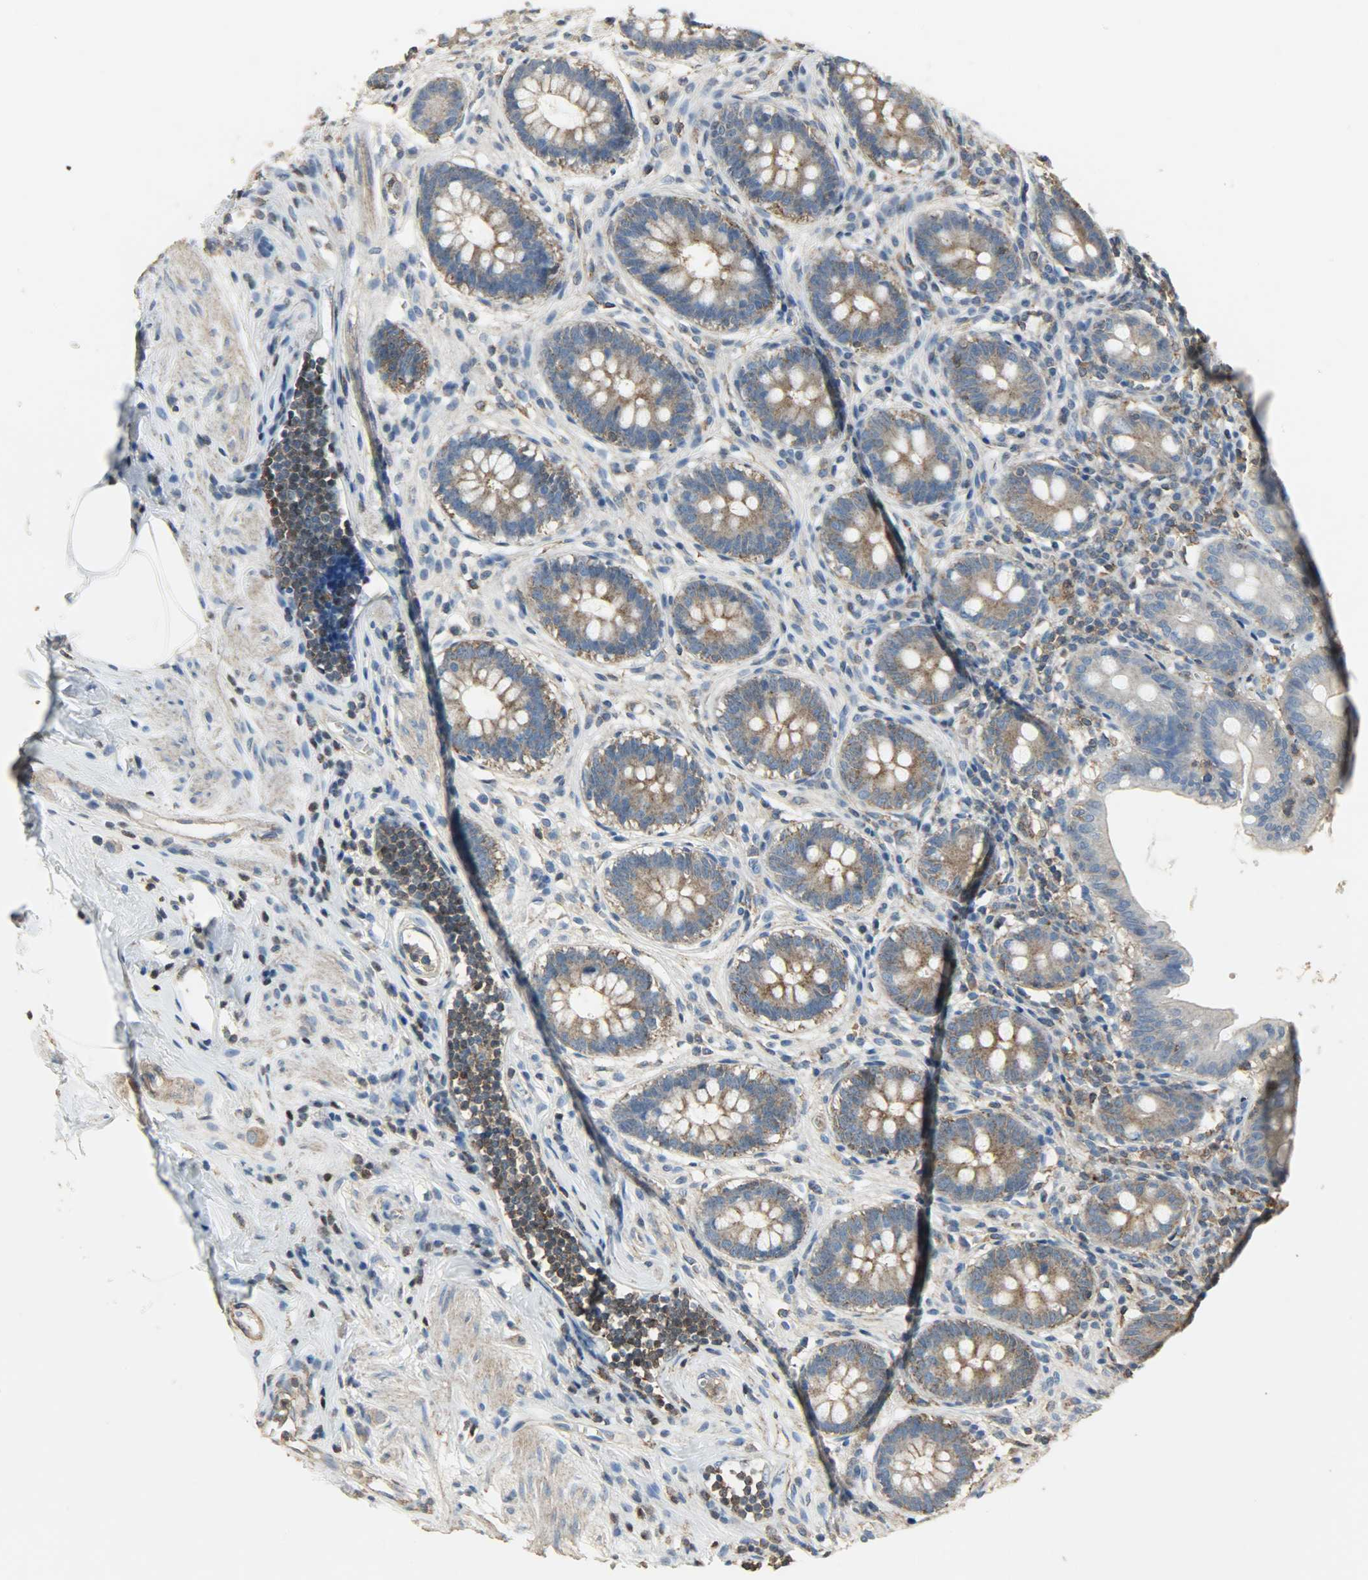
{"staining": {"intensity": "moderate", "quantity": ">75%", "location": "cytoplasmic/membranous"}, "tissue": "appendix", "cell_type": "Glandular cells", "image_type": "normal", "snomed": [{"axis": "morphology", "description": "Normal tissue, NOS"}, {"axis": "topography", "description": "Appendix"}], "caption": "Appendix was stained to show a protein in brown. There is medium levels of moderate cytoplasmic/membranous staining in about >75% of glandular cells. (DAB = brown stain, brightfield microscopy at high magnification).", "gene": "DNAJA4", "patient": {"sex": "female", "age": 50}}